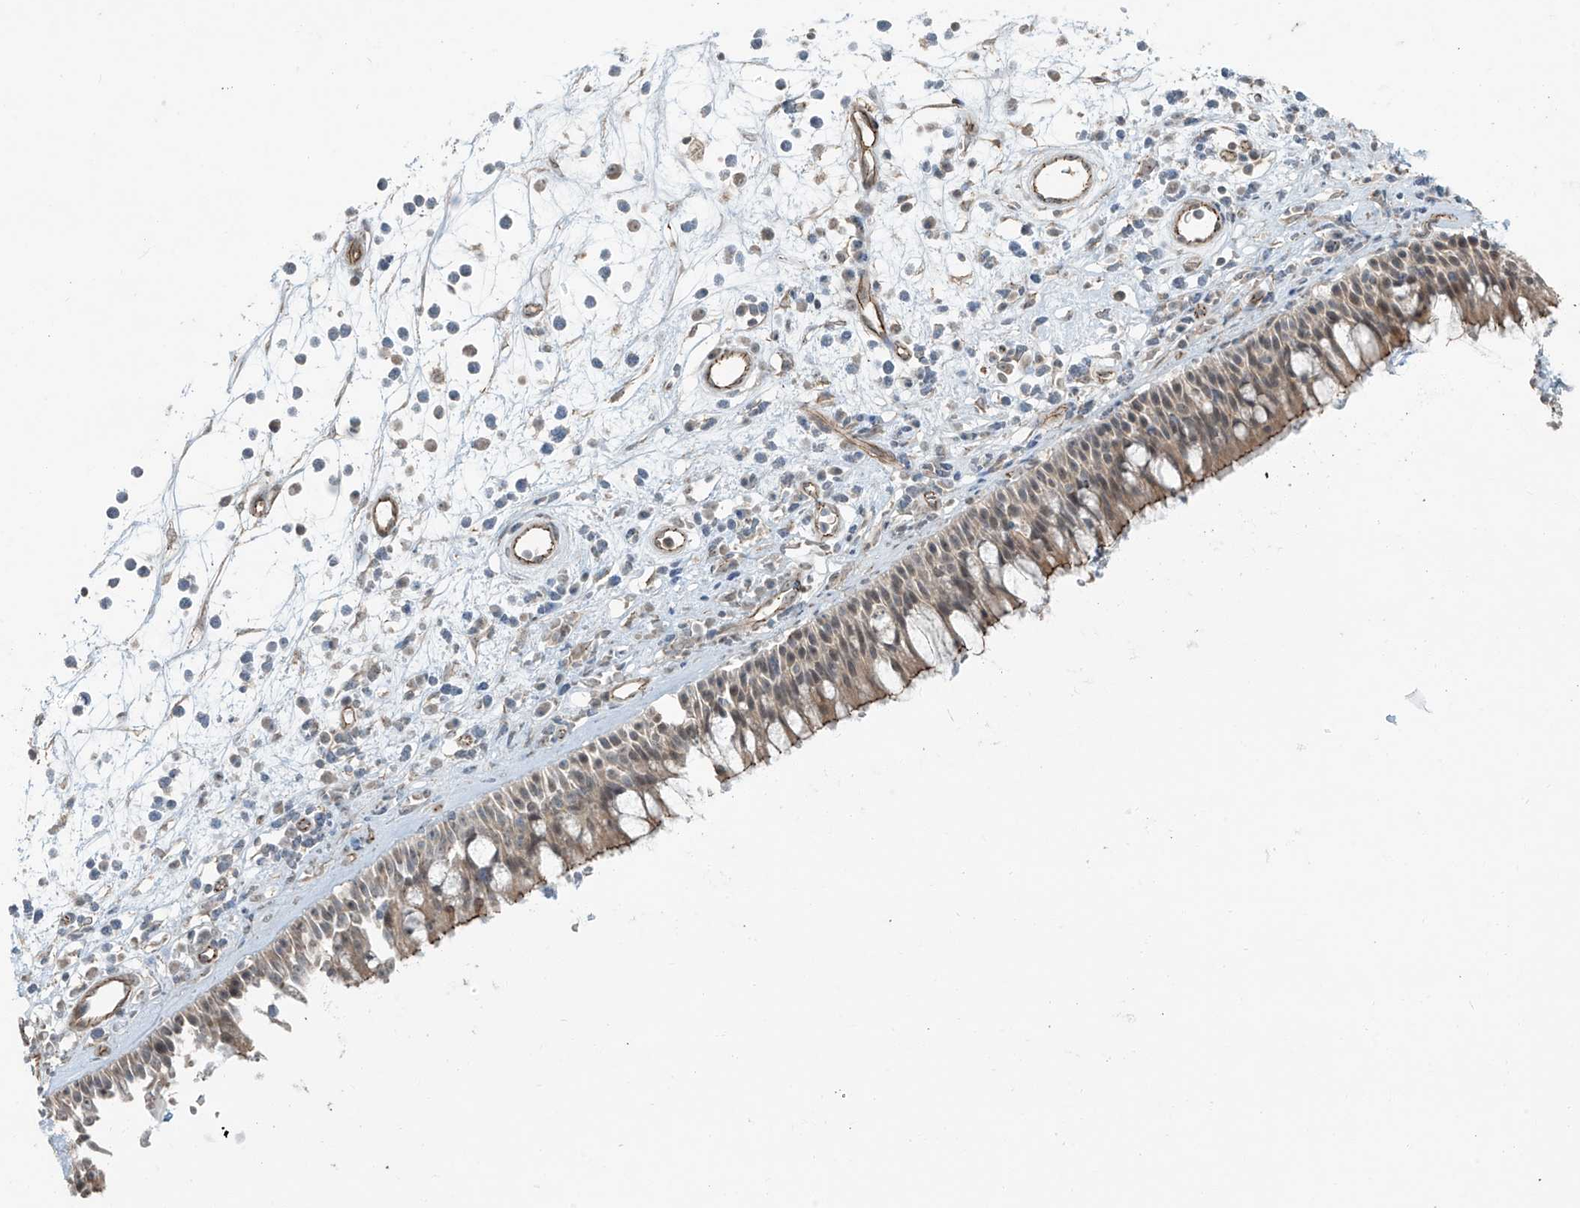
{"staining": {"intensity": "moderate", "quantity": "<25%", "location": "cytoplasmic/membranous"}, "tissue": "nasopharynx", "cell_type": "Respiratory epithelial cells", "image_type": "normal", "snomed": [{"axis": "morphology", "description": "Normal tissue, NOS"}, {"axis": "morphology", "description": "Inflammation, NOS"}, {"axis": "morphology", "description": "Malignant melanoma, Metastatic site"}, {"axis": "topography", "description": "Nasopharynx"}], "caption": "An immunohistochemistry photomicrograph of unremarkable tissue is shown. Protein staining in brown highlights moderate cytoplasmic/membranous positivity in nasopharynx within respiratory epithelial cells. The staining was performed using DAB (3,3'-diaminobenzidine), with brown indicating positive protein expression. Nuclei are stained blue with hematoxylin.", "gene": "ZNF16", "patient": {"sex": "male", "age": 70}}